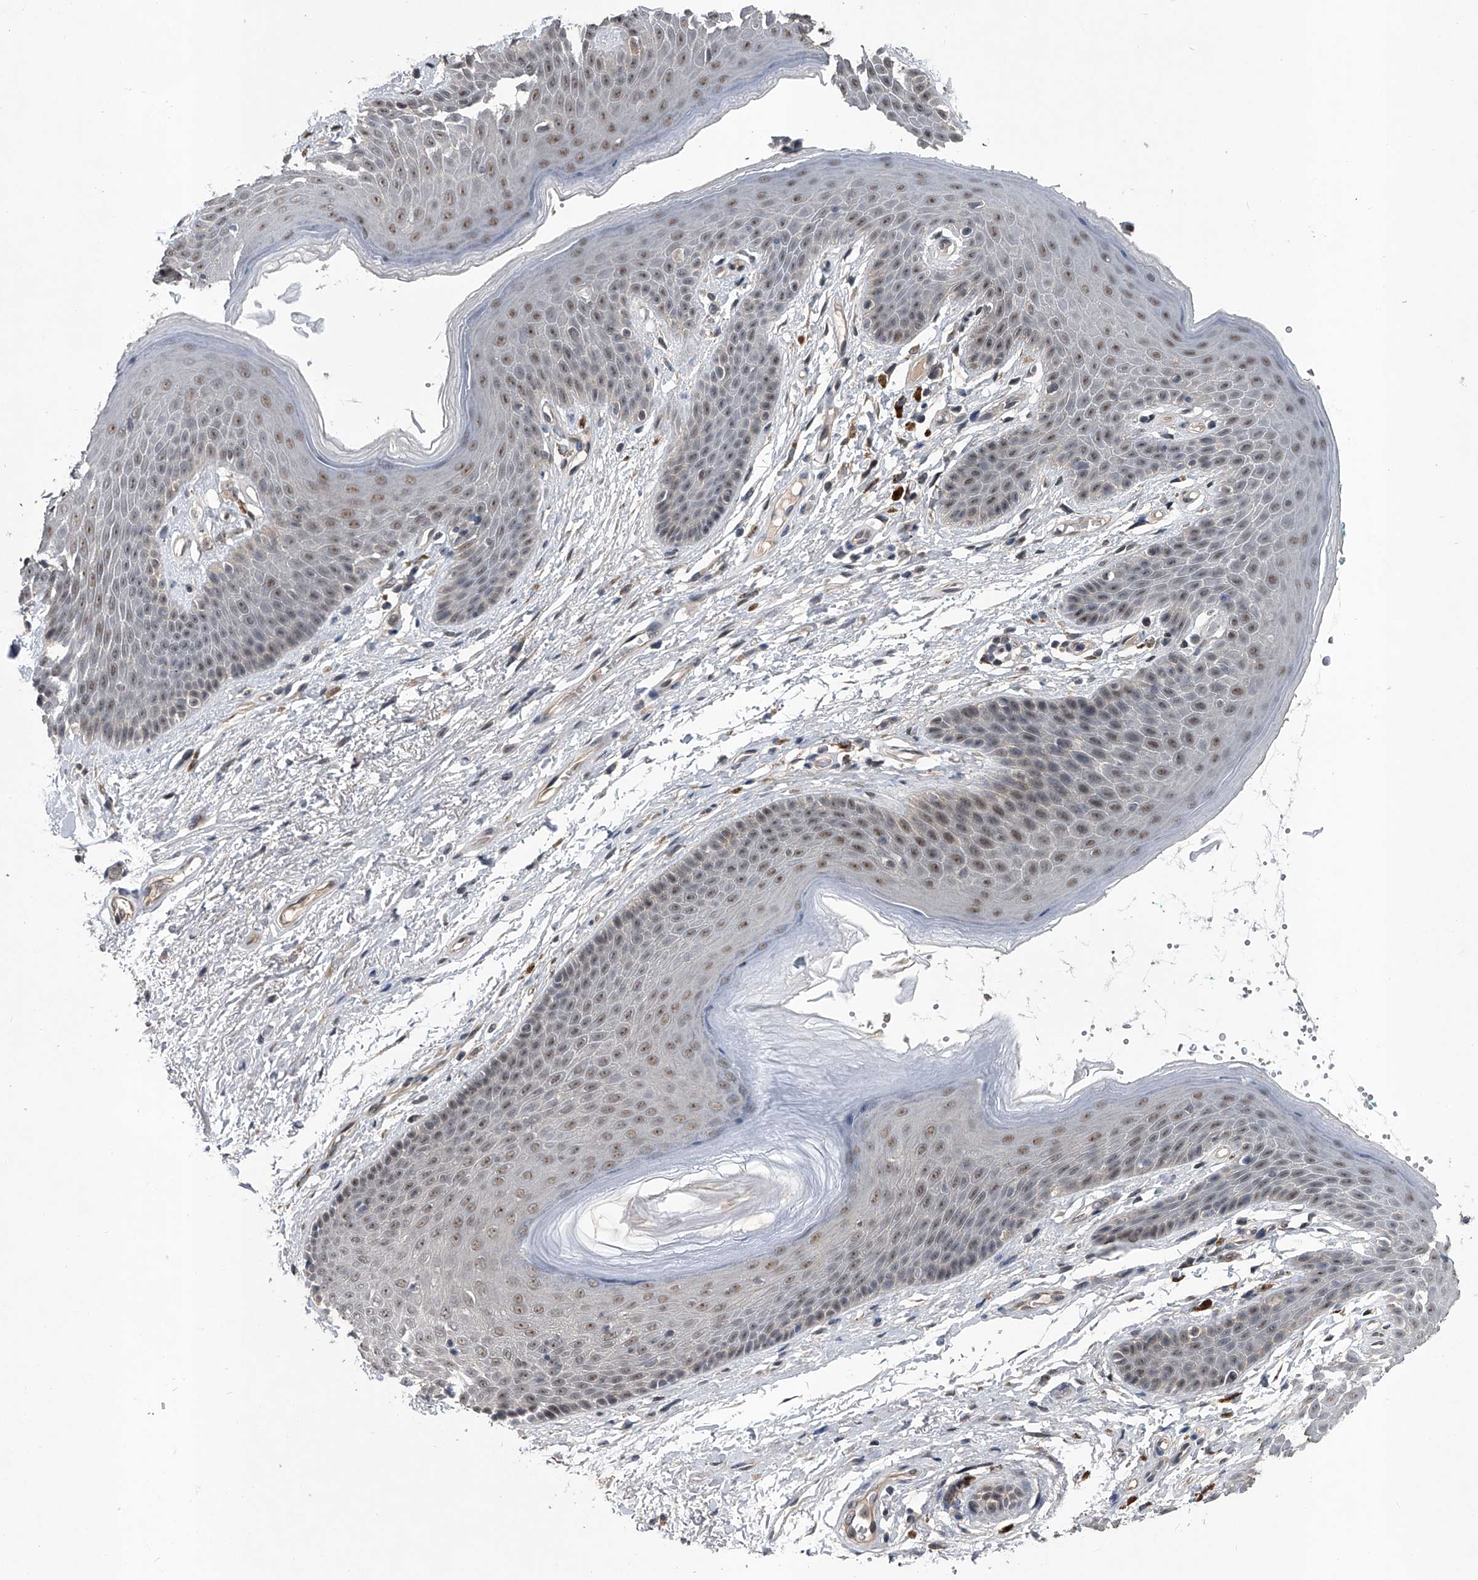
{"staining": {"intensity": "weak", "quantity": "25%-75%", "location": "nuclear"}, "tissue": "skin", "cell_type": "Epidermal cells", "image_type": "normal", "snomed": [{"axis": "morphology", "description": "Normal tissue, NOS"}, {"axis": "topography", "description": "Anal"}], "caption": "Skin was stained to show a protein in brown. There is low levels of weak nuclear positivity in about 25%-75% of epidermal cells.", "gene": "SLC12A8", "patient": {"sex": "male", "age": 74}}